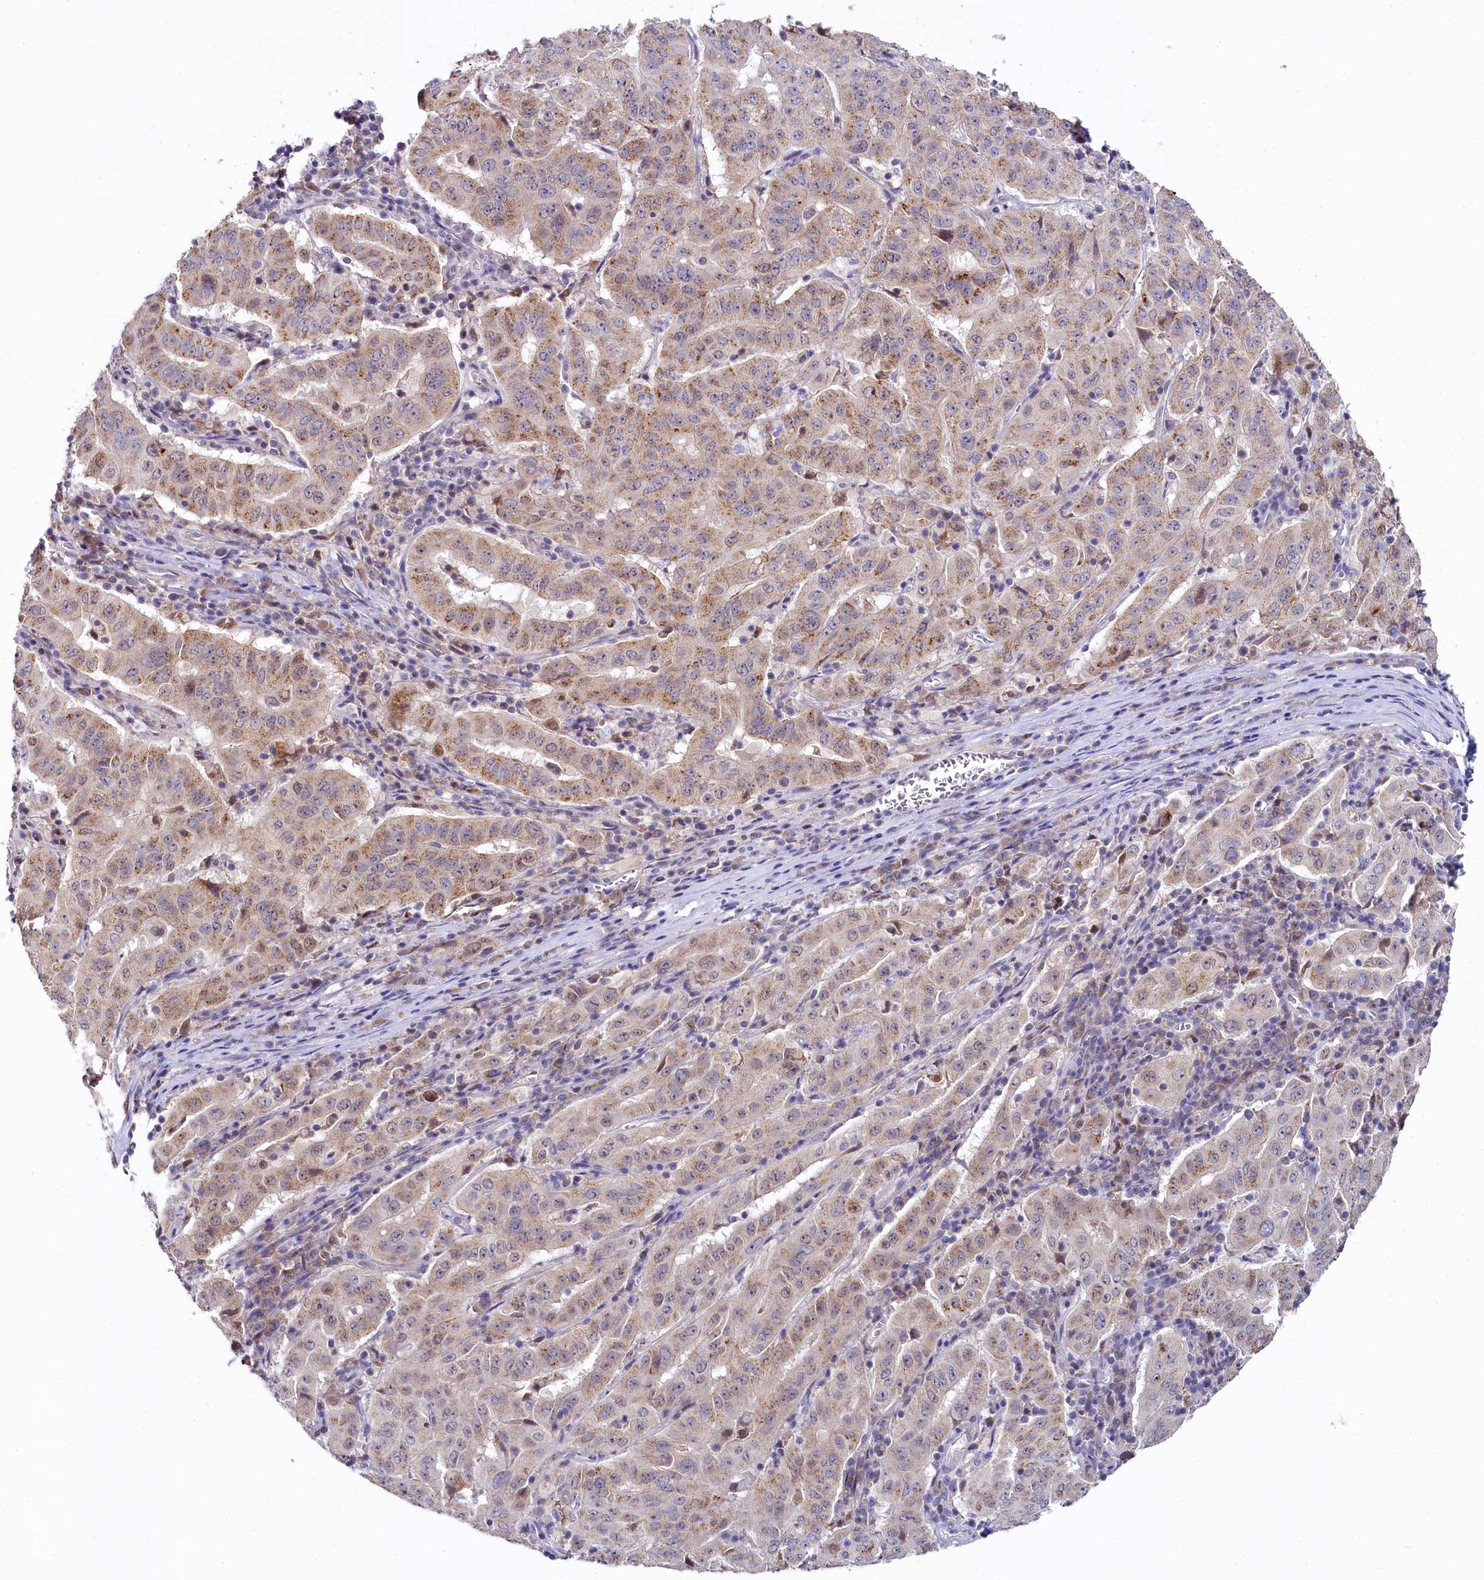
{"staining": {"intensity": "moderate", "quantity": ">75%", "location": "cytoplasmic/membranous"}, "tissue": "pancreatic cancer", "cell_type": "Tumor cells", "image_type": "cancer", "snomed": [{"axis": "morphology", "description": "Adenocarcinoma, NOS"}, {"axis": "topography", "description": "Pancreas"}], "caption": "The photomicrograph shows staining of pancreatic cancer, revealing moderate cytoplasmic/membranous protein expression (brown color) within tumor cells. Immunohistochemistry (ihc) stains the protein of interest in brown and the nuclei are stained blue.", "gene": "SPINK9", "patient": {"sex": "male", "age": 63}}